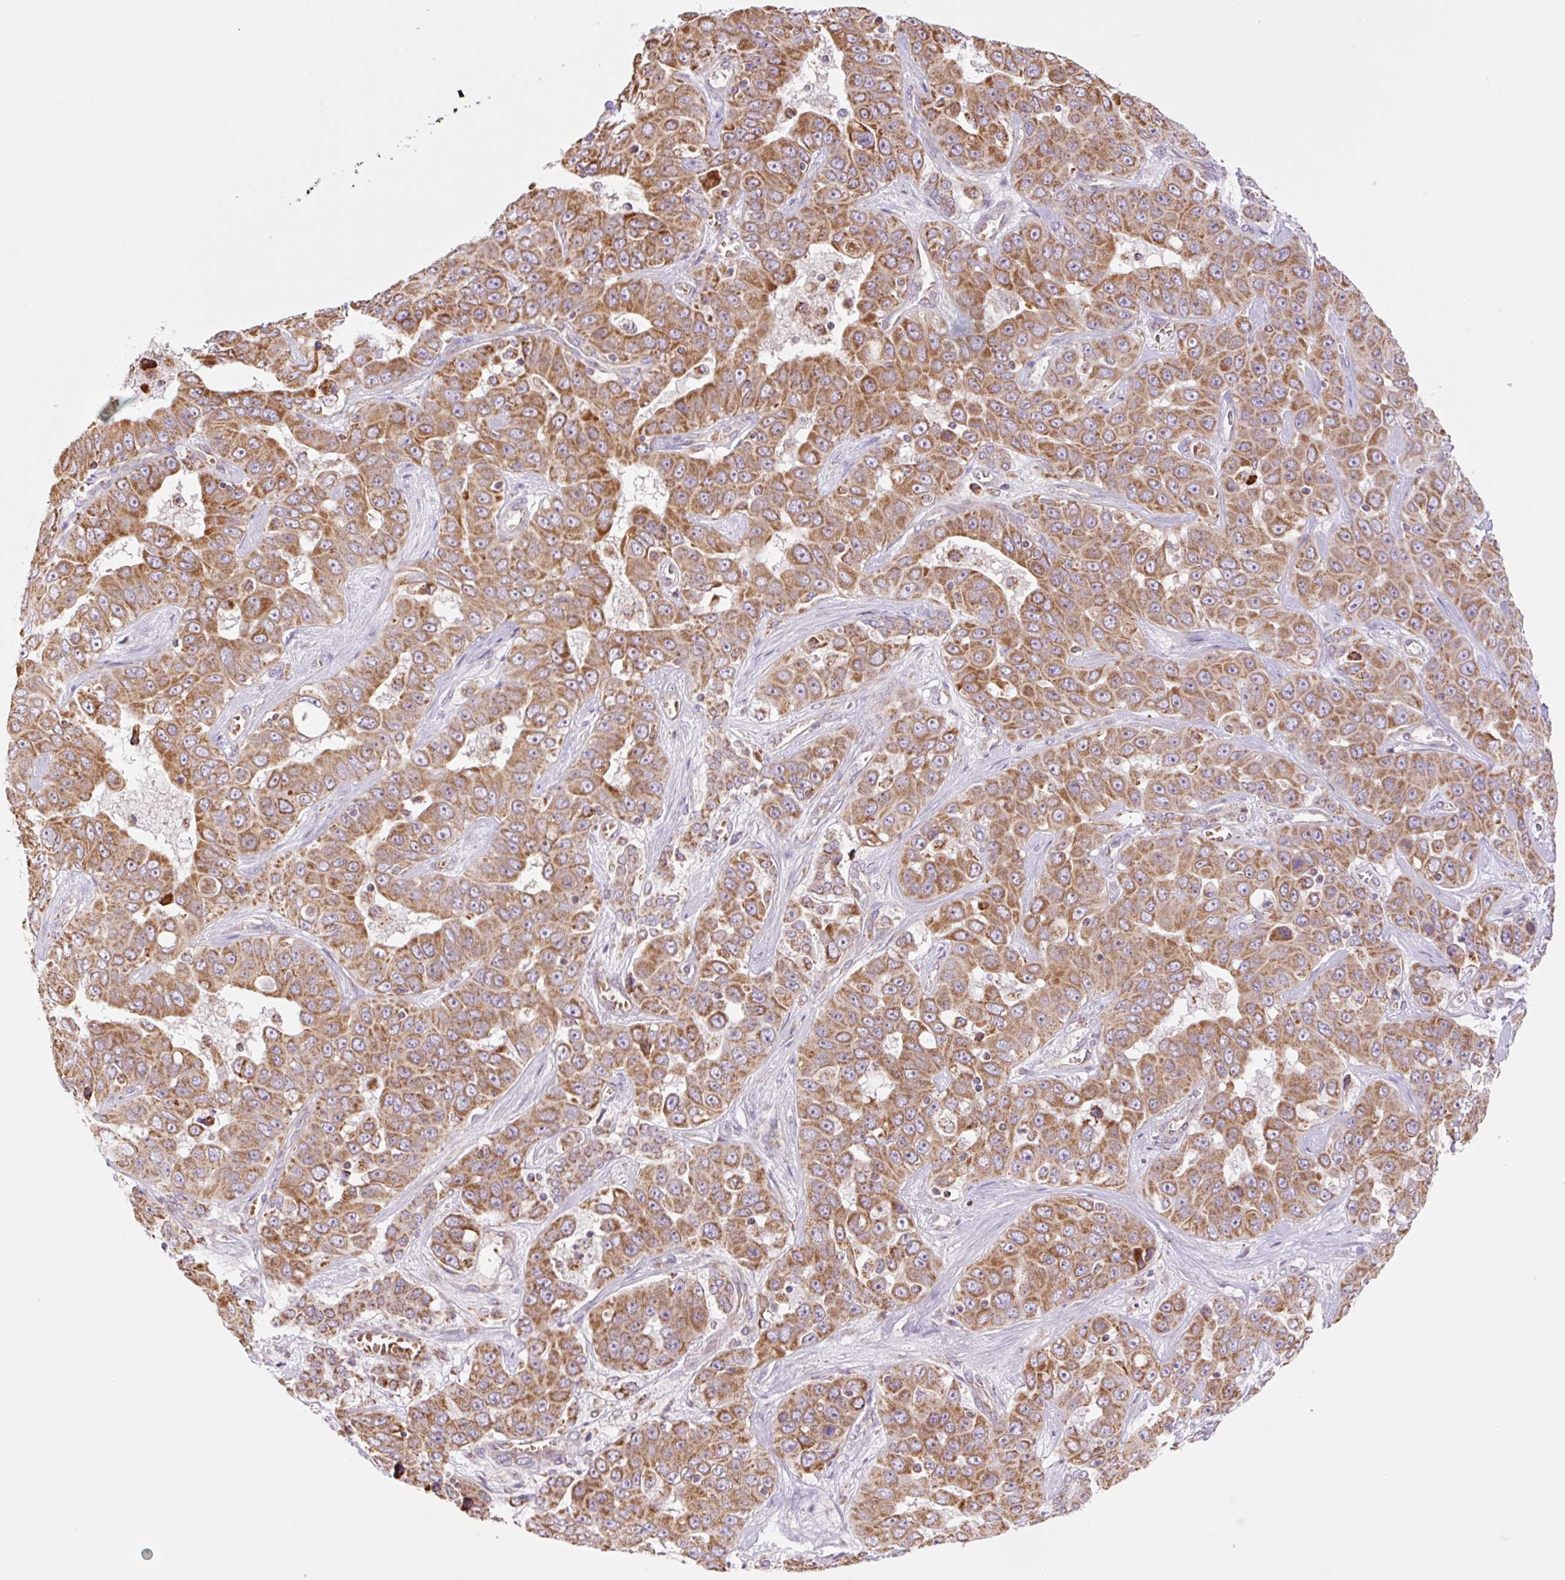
{"staining": {"intensity": "moderate", "quantity": ">75%", "location": "cytoplasmic/membranous"}, "tissue": "liver cancer", "cell_type": "Tumor cells", "image_type": "cancer", "snomed": [{"axis": "morphology", "description": "Cholangiocarcinoma"}, {"axis": "topography", "description": "Liver"}], "caption": "Liver cancer stained with DAB (3,3'-diaminobenzidine) IHC shows medium levels of moderate cytoplasmic/membranous staining in approximately >75% of tumor cells.", "gene": "GOSR2", "patient": {"sex": "female", "age": 52}}